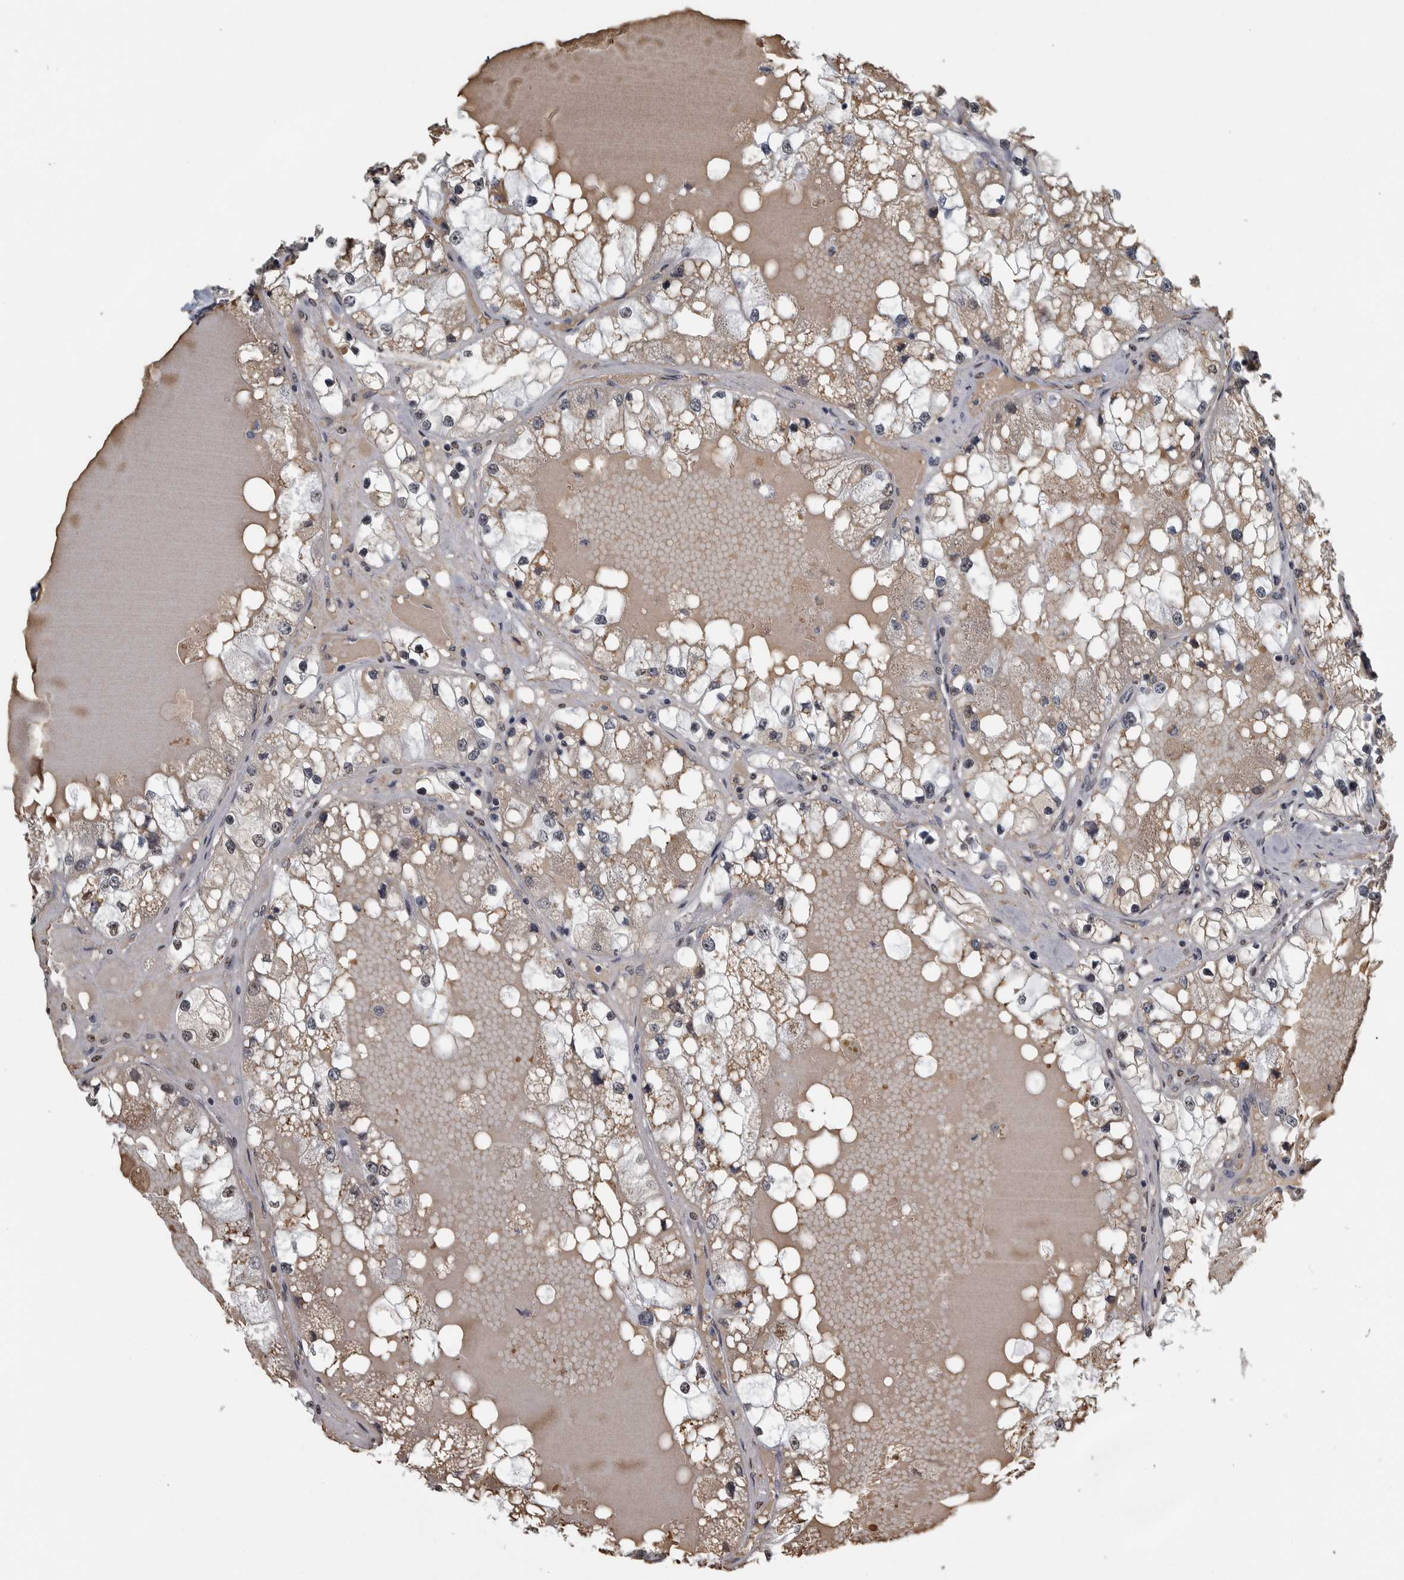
{"staining": {"intensity": "negative", "quantity": "none", "location": "none"}, "tissue": "renal cancer", "cell_type": "Tumor cells", "image_type": "cancer", "snomed": [{"axis": "morphology", "description": "Adenocarcinoma, NOS"}, {"axis": "topography", "description": "Kidney"}], "caption": "IHC image of human renal cancer (adenocarcinoma) stained for a protein (brown), which displays no expression in tumor cells.", "gene": "TGS1", "patient": {"sex": "male", "age": 68}}